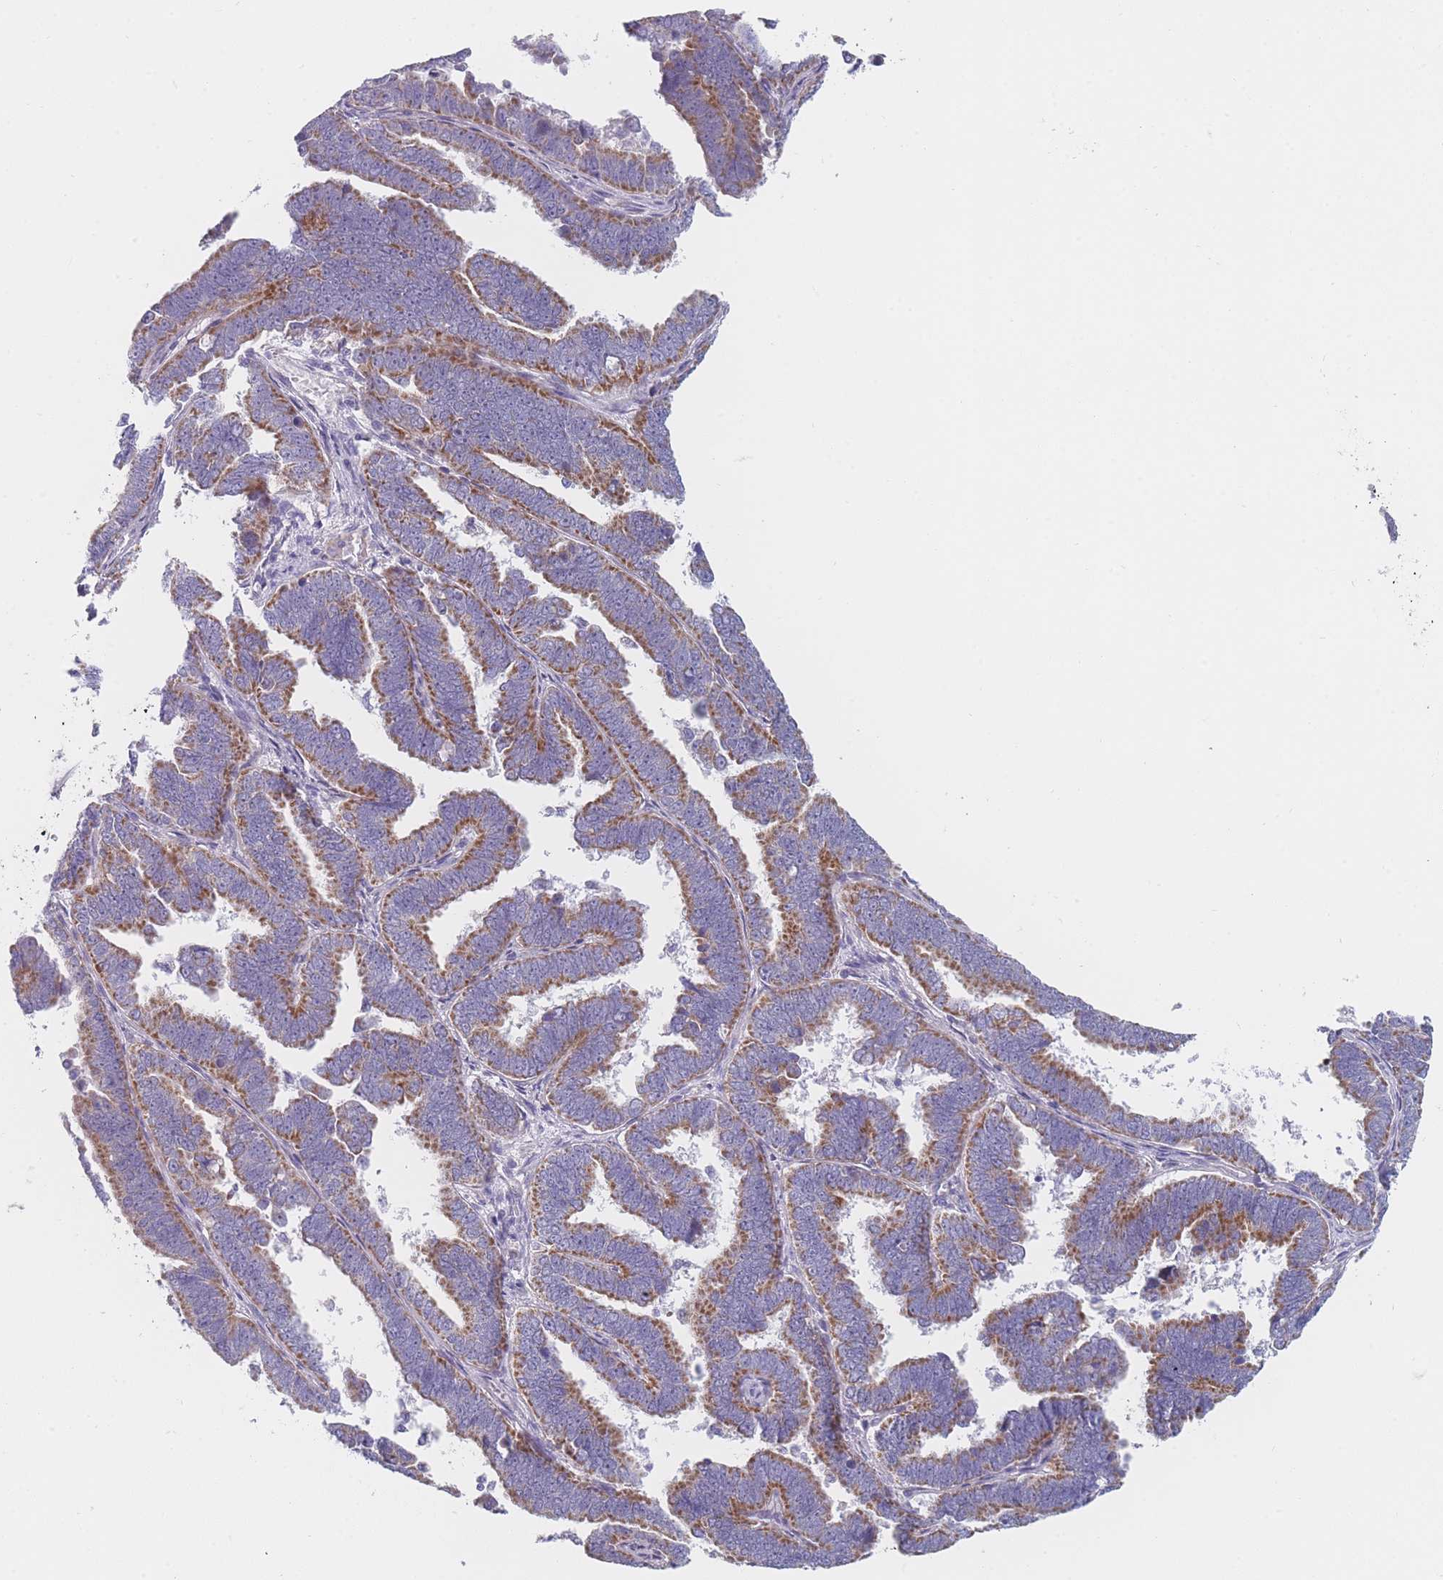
{"staining": {"intensity": "moderate", "quantity": ">75%", "location": "cytoplasmic/membranous"}, "tissue": "endometrial cancer", "cell_type": "Tumor cells", "image_type": "cancer", "snomed": [{"axis": "morphology", "description": "Adenocarcinoma, NOS"}, {"axis": "topography", "description": "Endometrium"}], "caption": "Adenocarcinoma (endometrial) stained with a brown dye demonstrates moderate cytoplasmic/membranous positive staining in about >75% of tumor cells.", "gene": "MRPS14", "patient": {"sex": "female", "age": 75}}